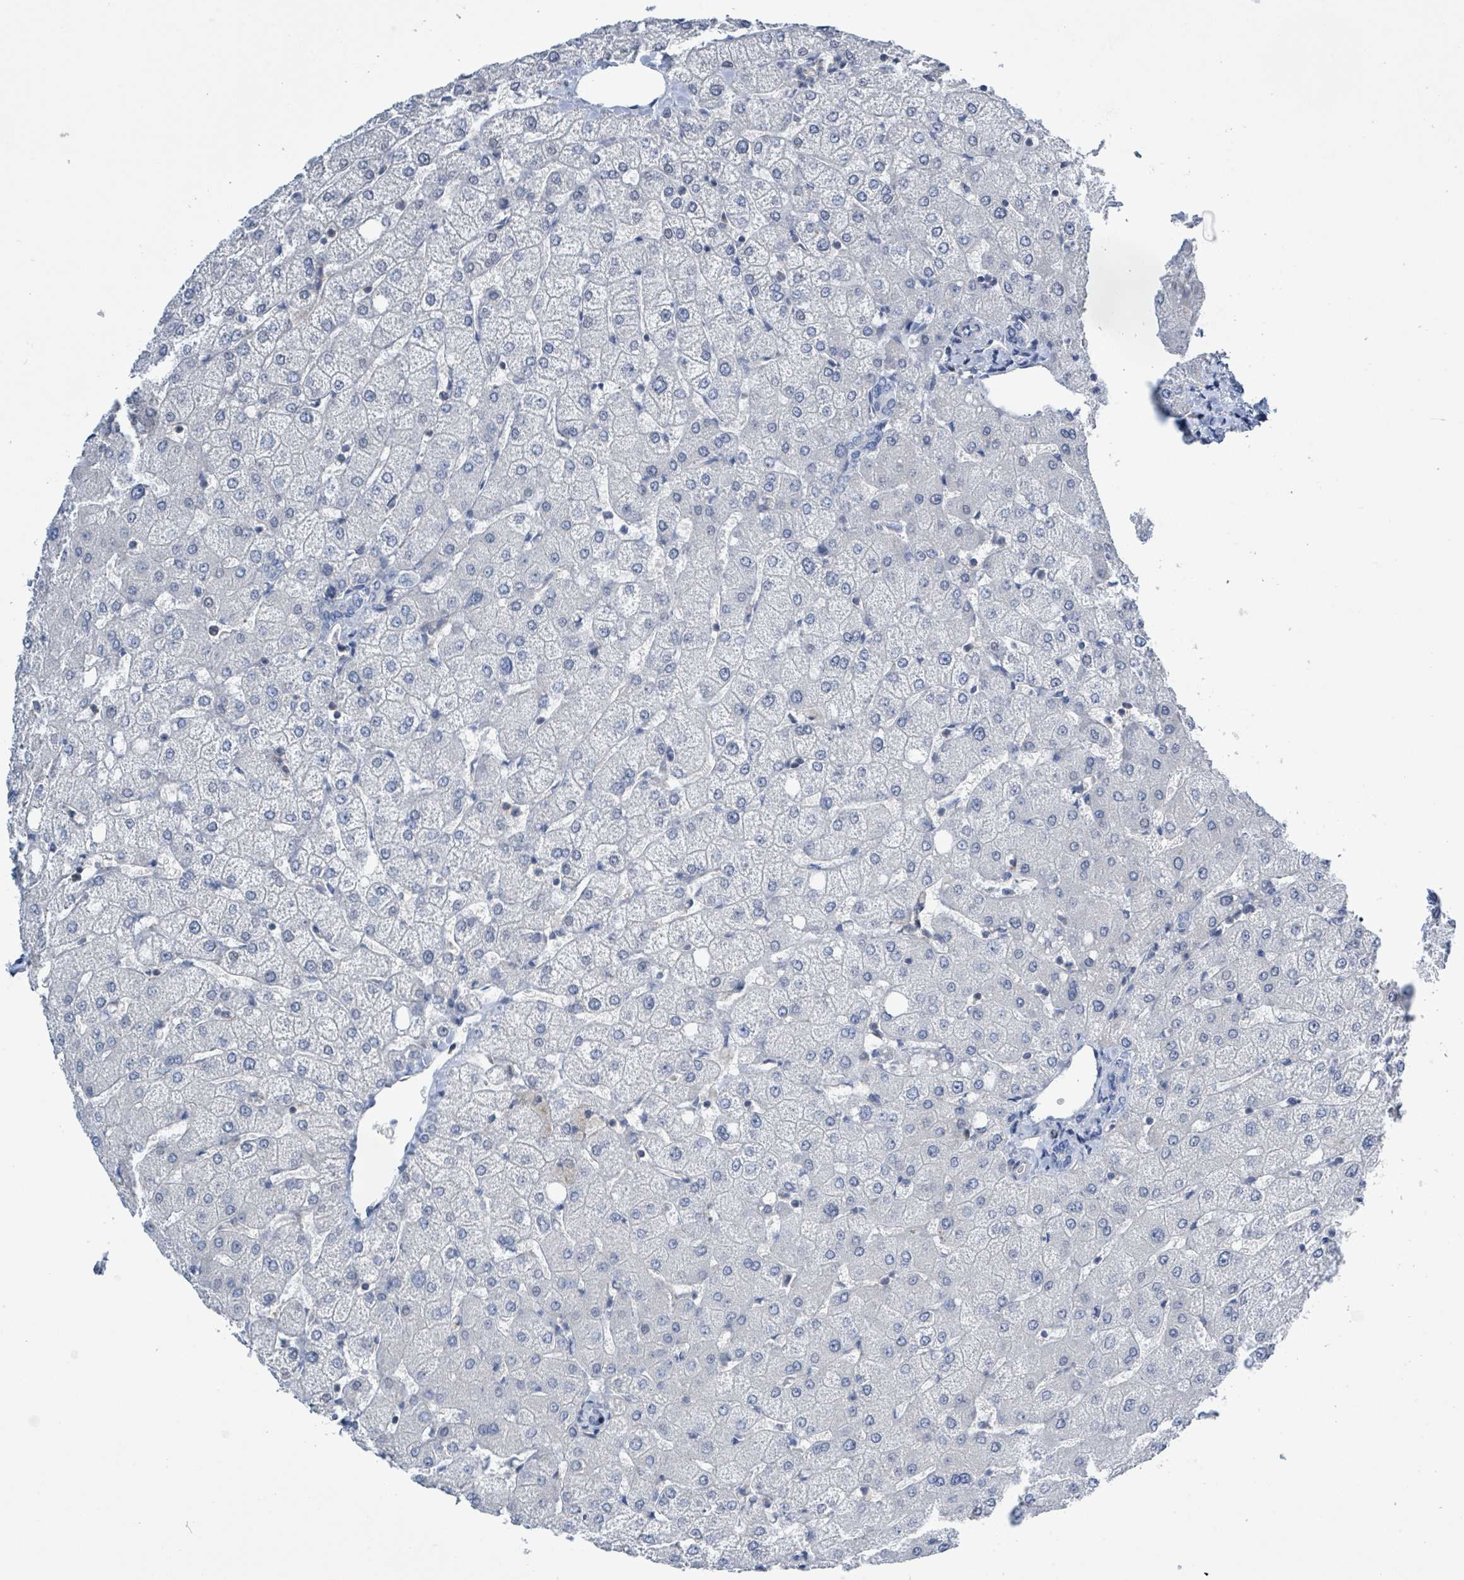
{"staining": {"intensity": "negative", "quantity": "none", "location": "none"}, "tissue": "liver", "cell_type": "Cholangiocytes", "image_type": "normal", "snomed": [{"axis": "morphology", "description": "Normal tissue, NOS"}, {"axis": "topography", "description": "Liver"}], "caption": "DAB (3,3'-diaminobenzidine) immunohistochemical staining of benign human liver exhibits no significant staining in cholangiocytes. (DAB (3,3'-diaminobenzidine) immunohistochemistry visualized using brightfield microscopy, high magnification).", "gene": "DGKZ", "patient": {"sex": "female", "age": 54}}